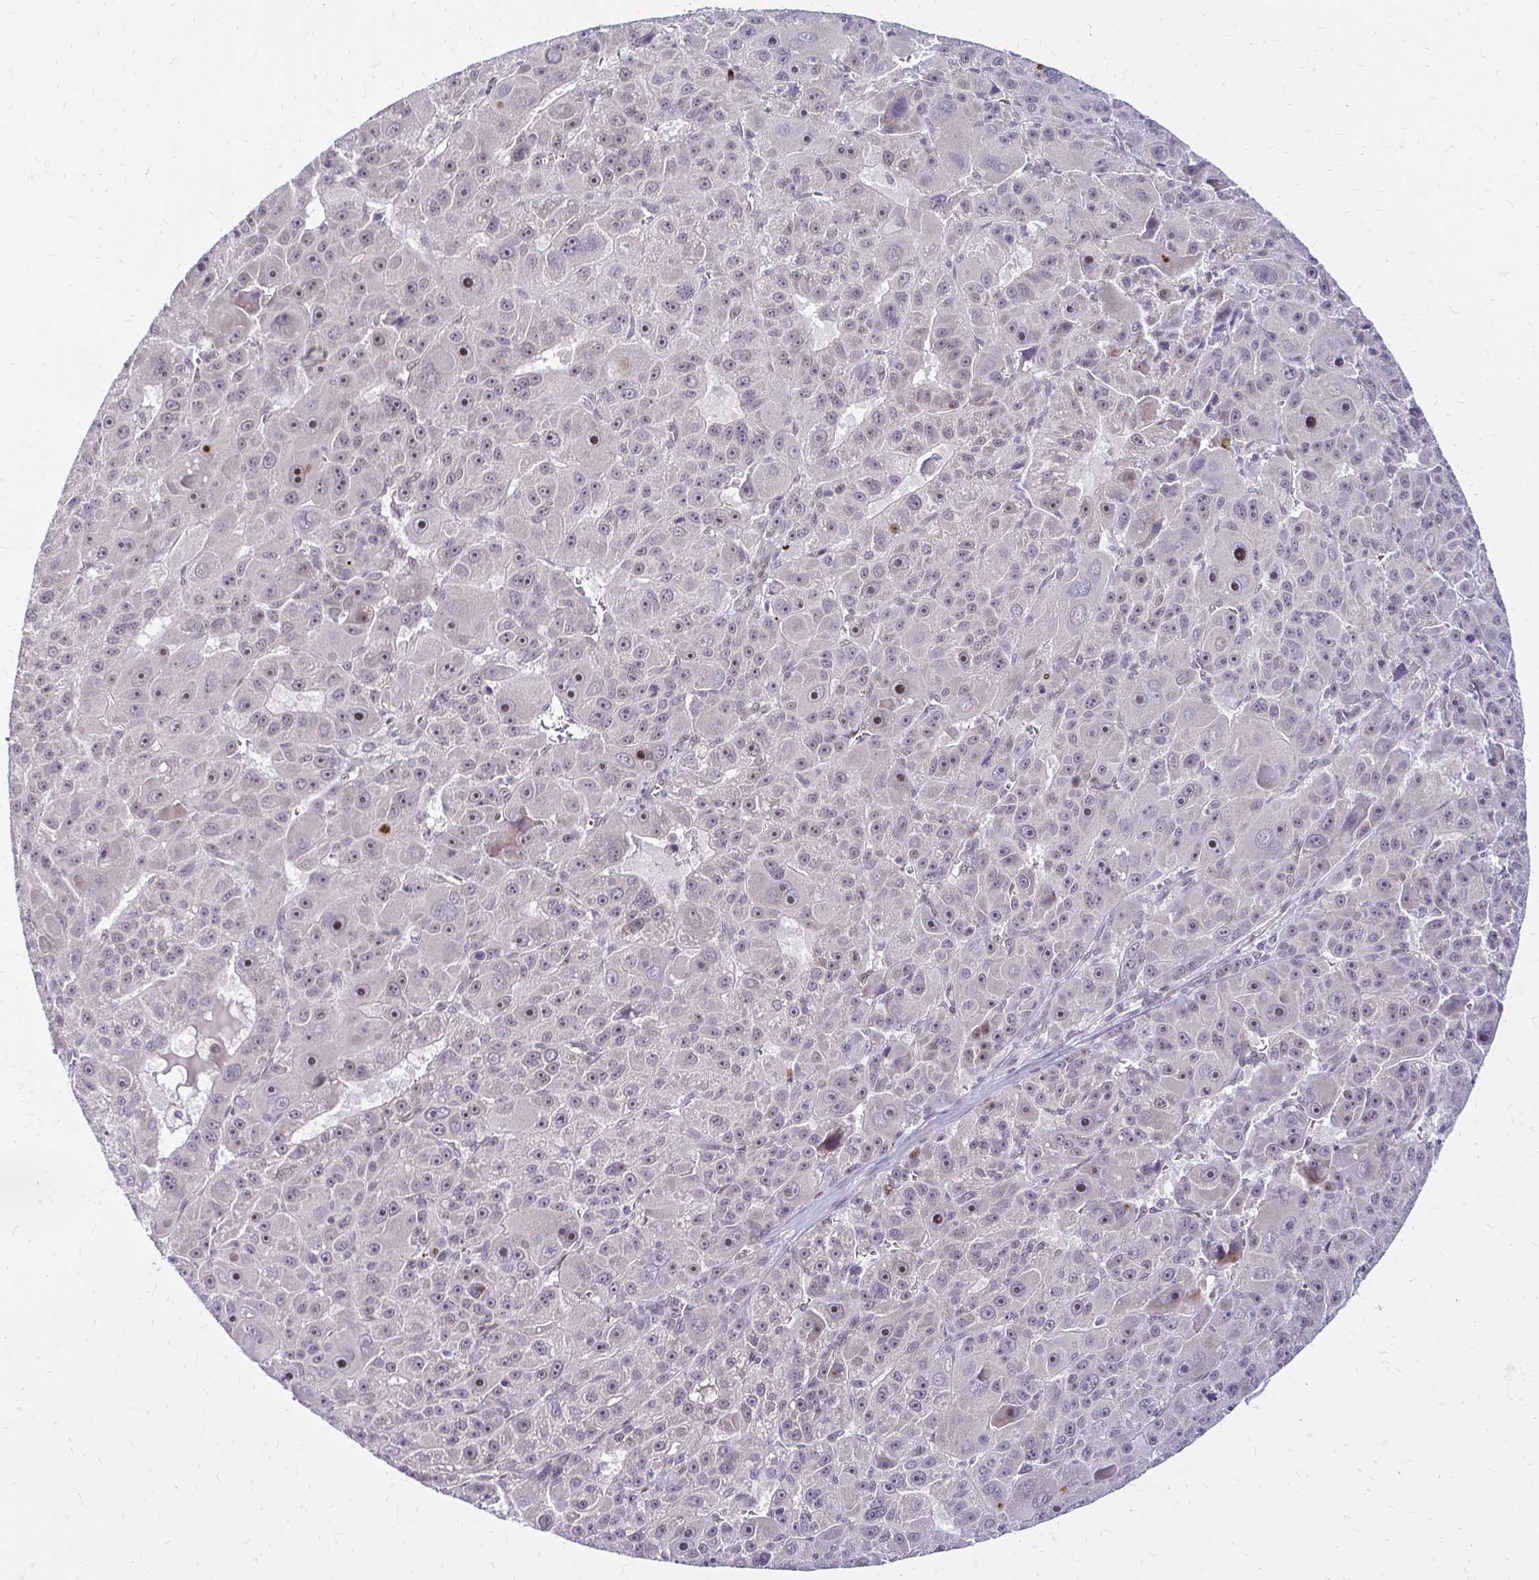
{"staining": {"intensity": "moderate", "quantity": "<25%", "location": "nuclear"}, "tissue": "liver cancer", "cell_type": "Tumor cells", "image_type": "cancer", "snomed": [{"axis": "morphology", "description": "Carcinoma, Hepatocellular, NOS"}, {"axis": "topography", "description": "Liver"}], "caption": "Human liver cancer stained with a protein marker exhibits moderate staining in tumor cells.", "gene": "TRIR", "patient": {"sex": "male", "age": 76}}